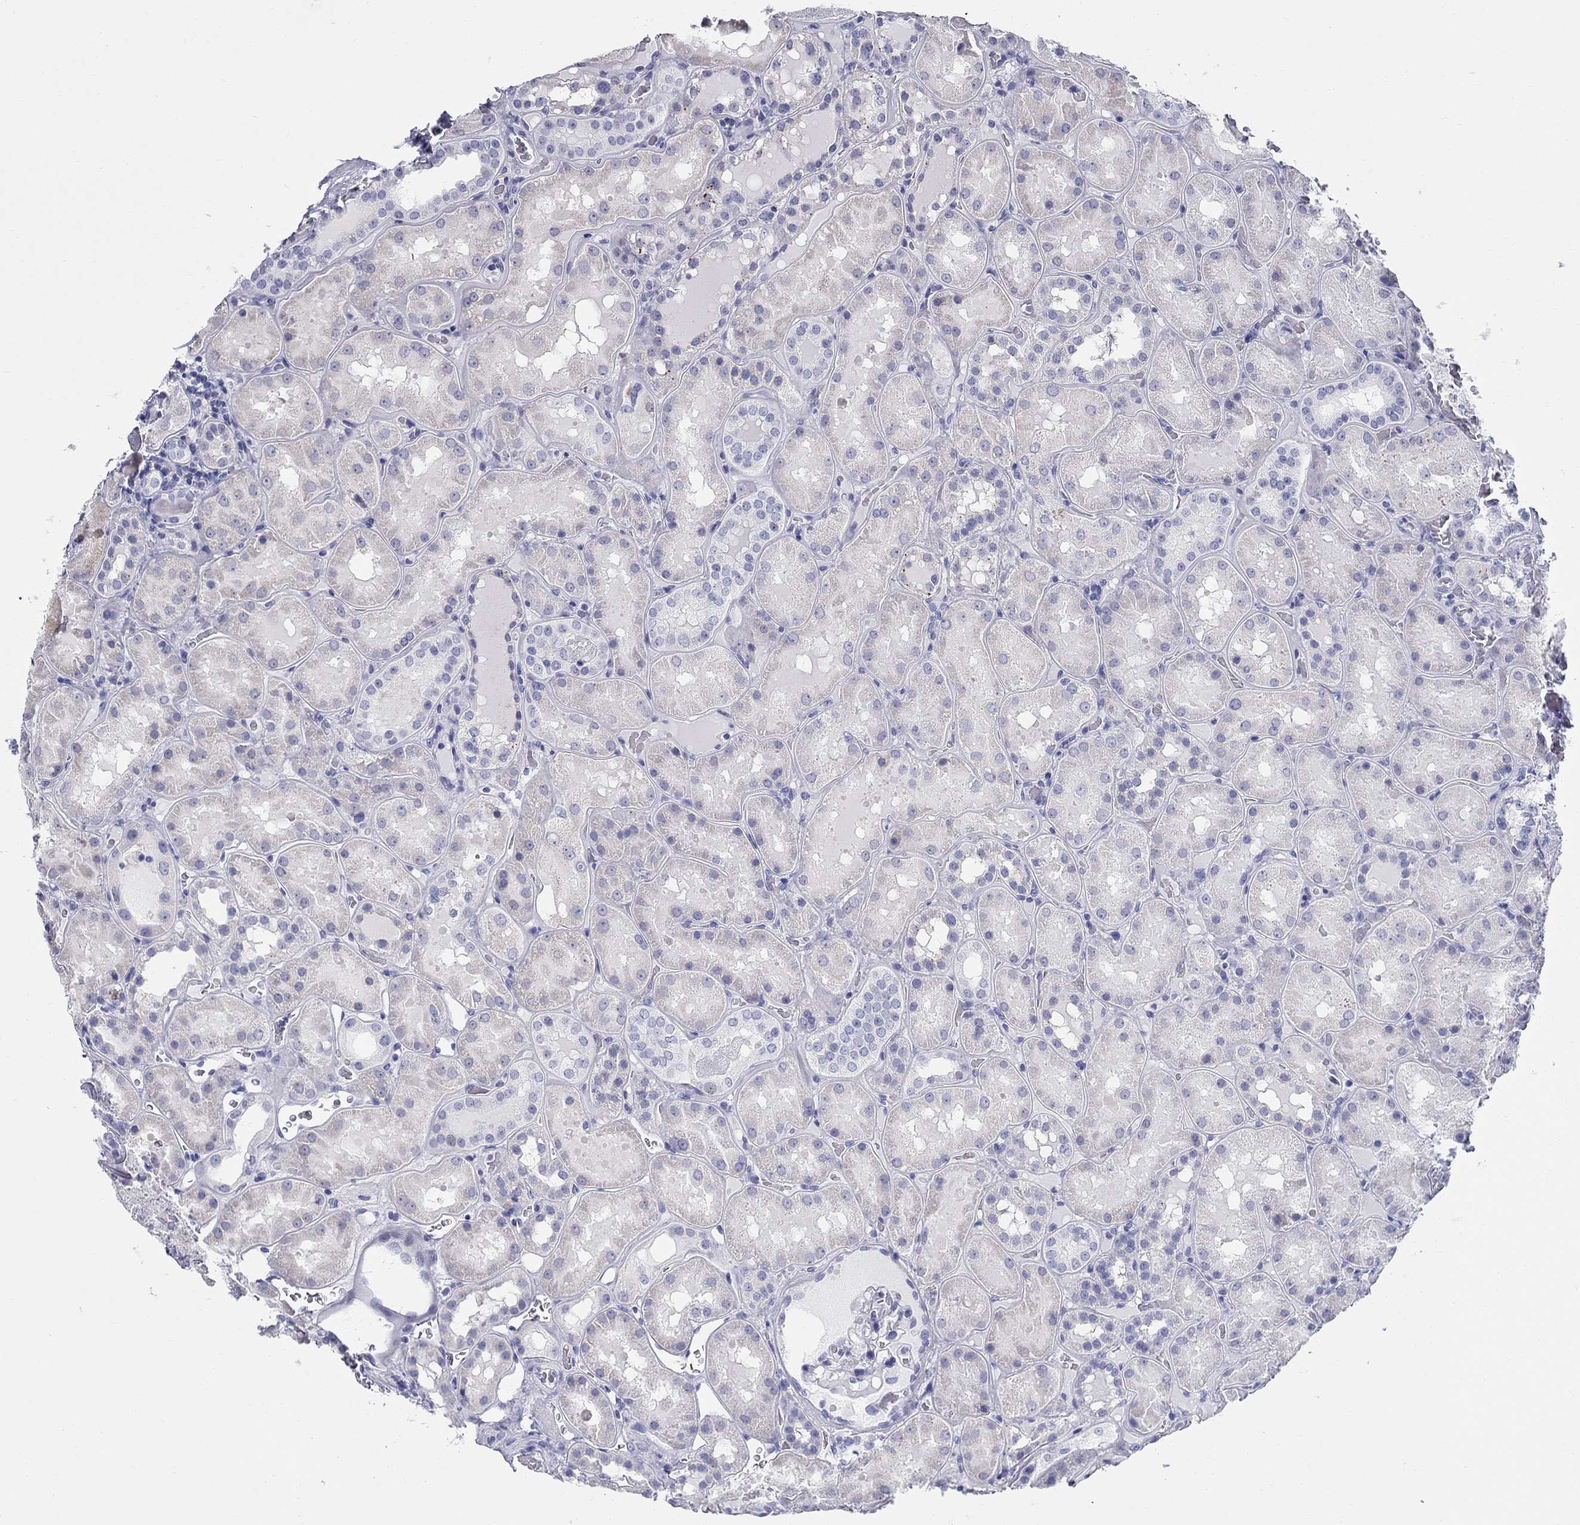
{"staining": {"intensity": "negative", "quantity": "none", "location": "none"}, "tissue": "kidney", "cell_type": "Cells in glomeruli", "image_type": "normal", "snomed": [{"axis": "morphology", "description": "Normal tissue, NOS"}, {"axis": "topography", "description": "Kidney"}], "caption": "Cells in glomeruli are negative for brown protein staining in benign kidney. The staining was performed using DAB (3,3'-diaminobenzidine) to visualize the protein expression in brown, while the nuclei were stained in blue with hematoxylin (Magnification: 20x).", "gene": "LAMP5", "patient": {"sex": "male", "age": 73}}